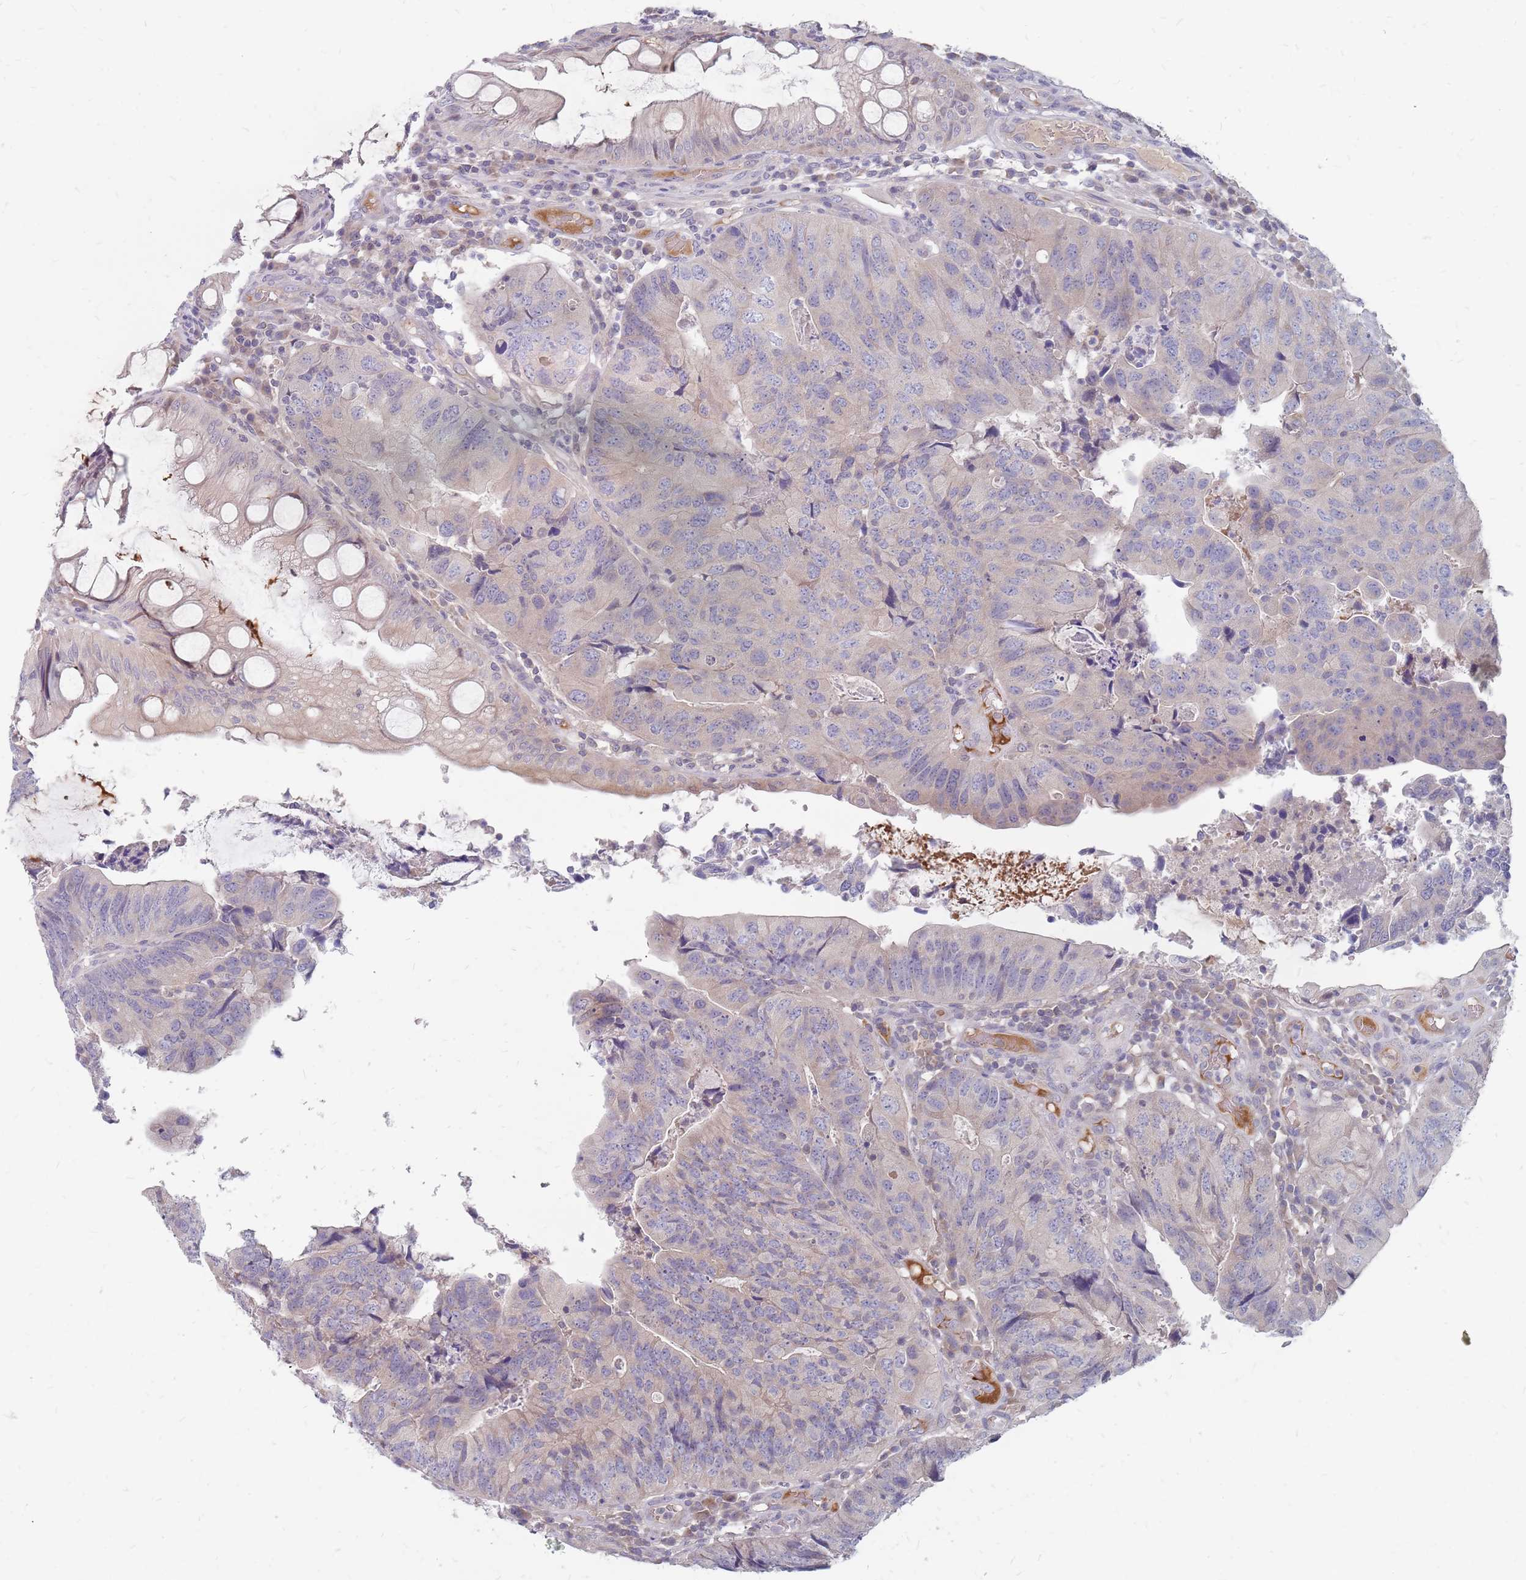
{"staining": {"intensity": "negative", "quantity": "none", "location": "none"}, "tissue": "colorectal cancer", "cell_type": "Tumor cells", "image_type": "cancer", "snomed": [{"axis": "morphology", "description": "Adenocarcinoma, NOS"}, {"axis": "topography", "description": "Colon"}], "caption": "Immunohistochemical staining of adenocarcinoma (colorectal) displays no significant positivity in tumor cells. Nuclei are stained in blue.", "gene": "CMTR2", "patient": {"sex": "female", "age": 67}}